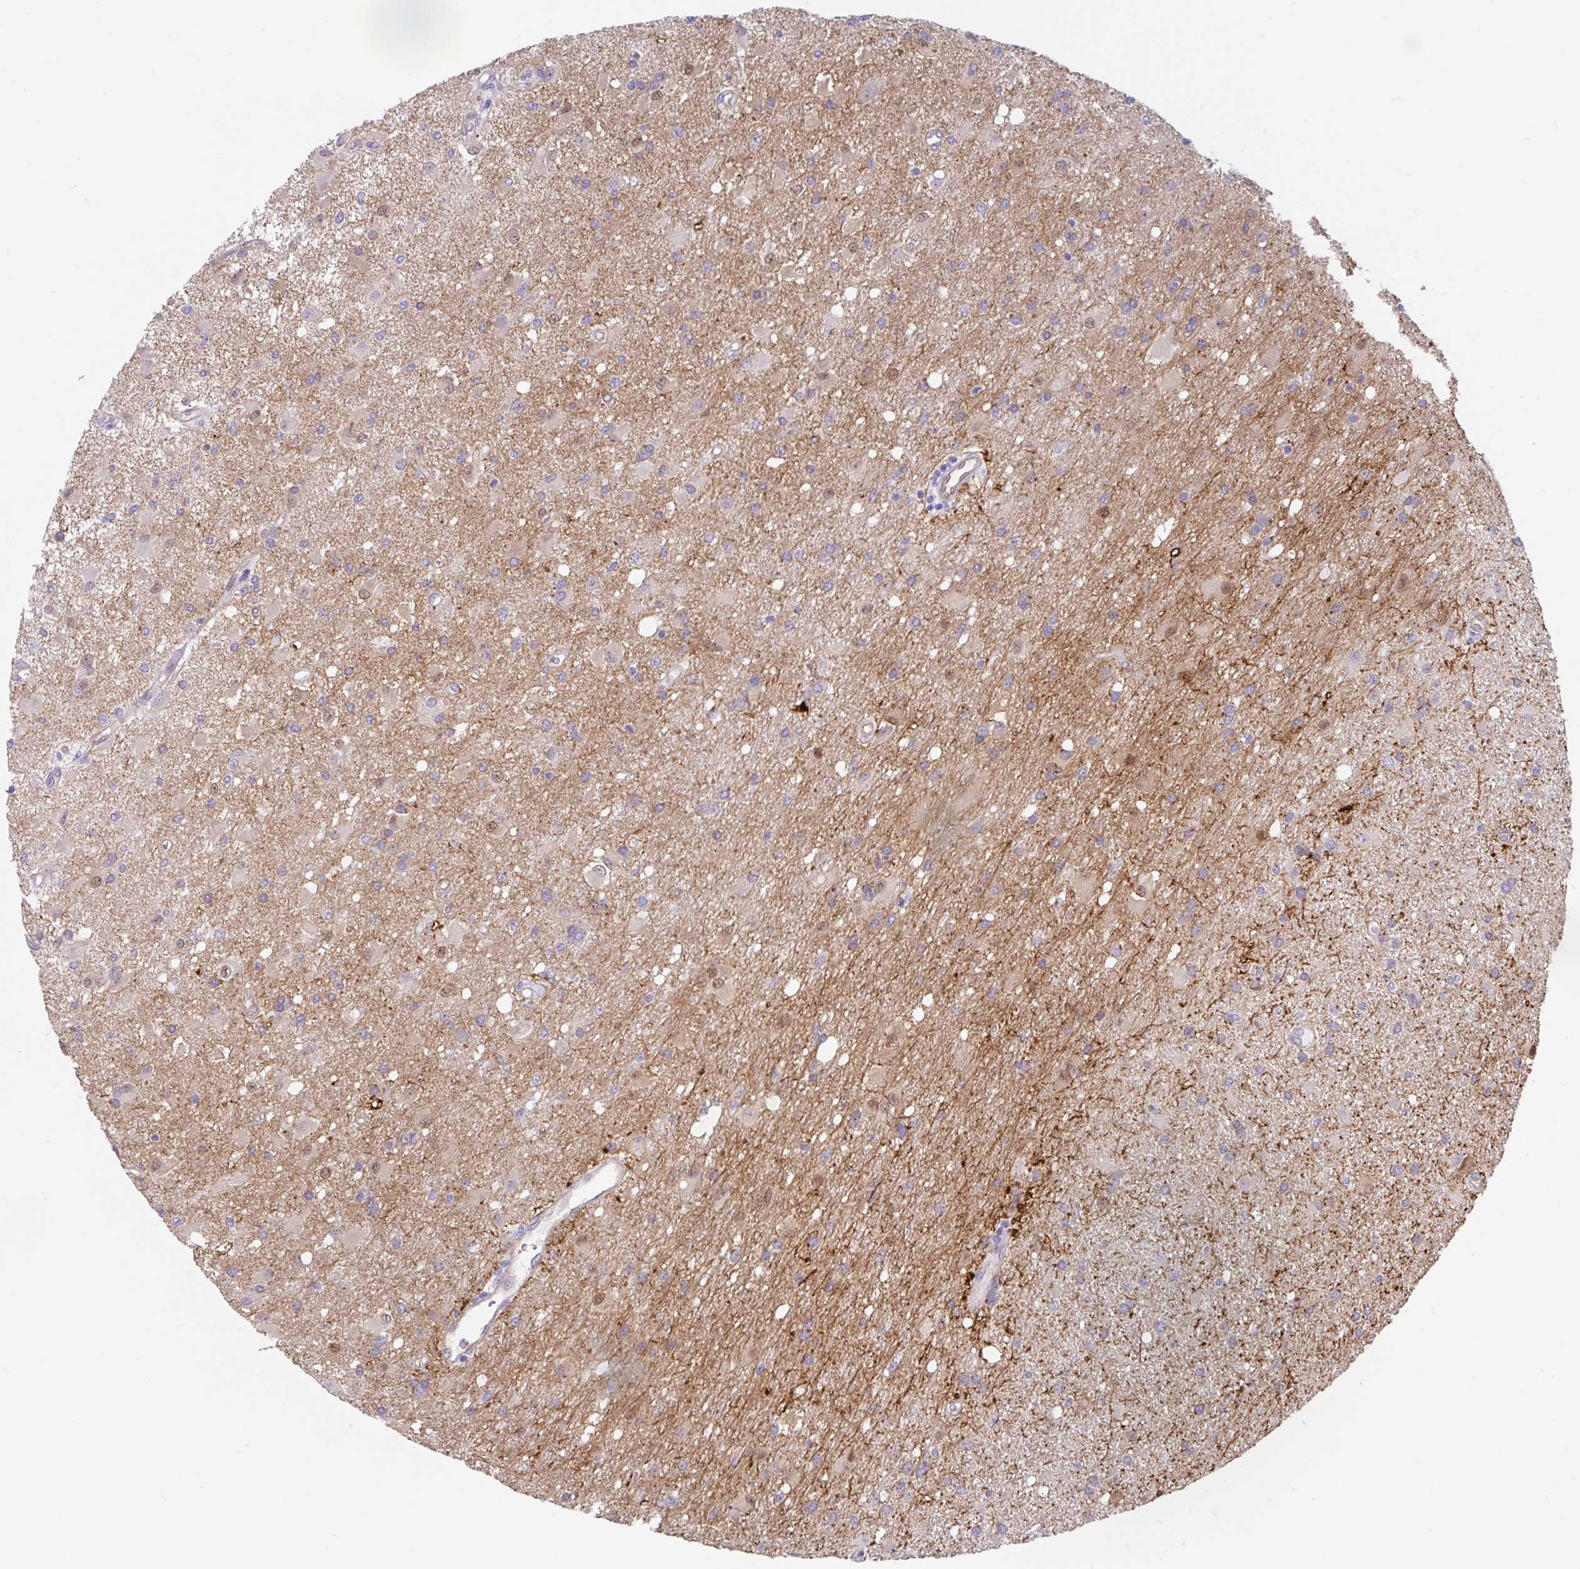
{"staining": {"intensity": "negative", "quantity": "none", "location": "none"}, "tissue": "glioma", "cell_type": "Tumor cells", "image_type": "cancer", "snomed": [{"axis": "morphology", "description": "Glioma, malignant, High grade"}, {"axis": "topography", "description": "Brain"}], "caption": "DAB immunohistochemical staining of human malignant glioma (high-grade) demonstrates no significant staining in tumor cells. The staining is performed using DAB (3,3'-diaminobenzidine) brown chromogen with nuclei counter-stained in using hematoxylin.", "gene": "FAM107A", "patient": {"sex": "male", "age": 67}}